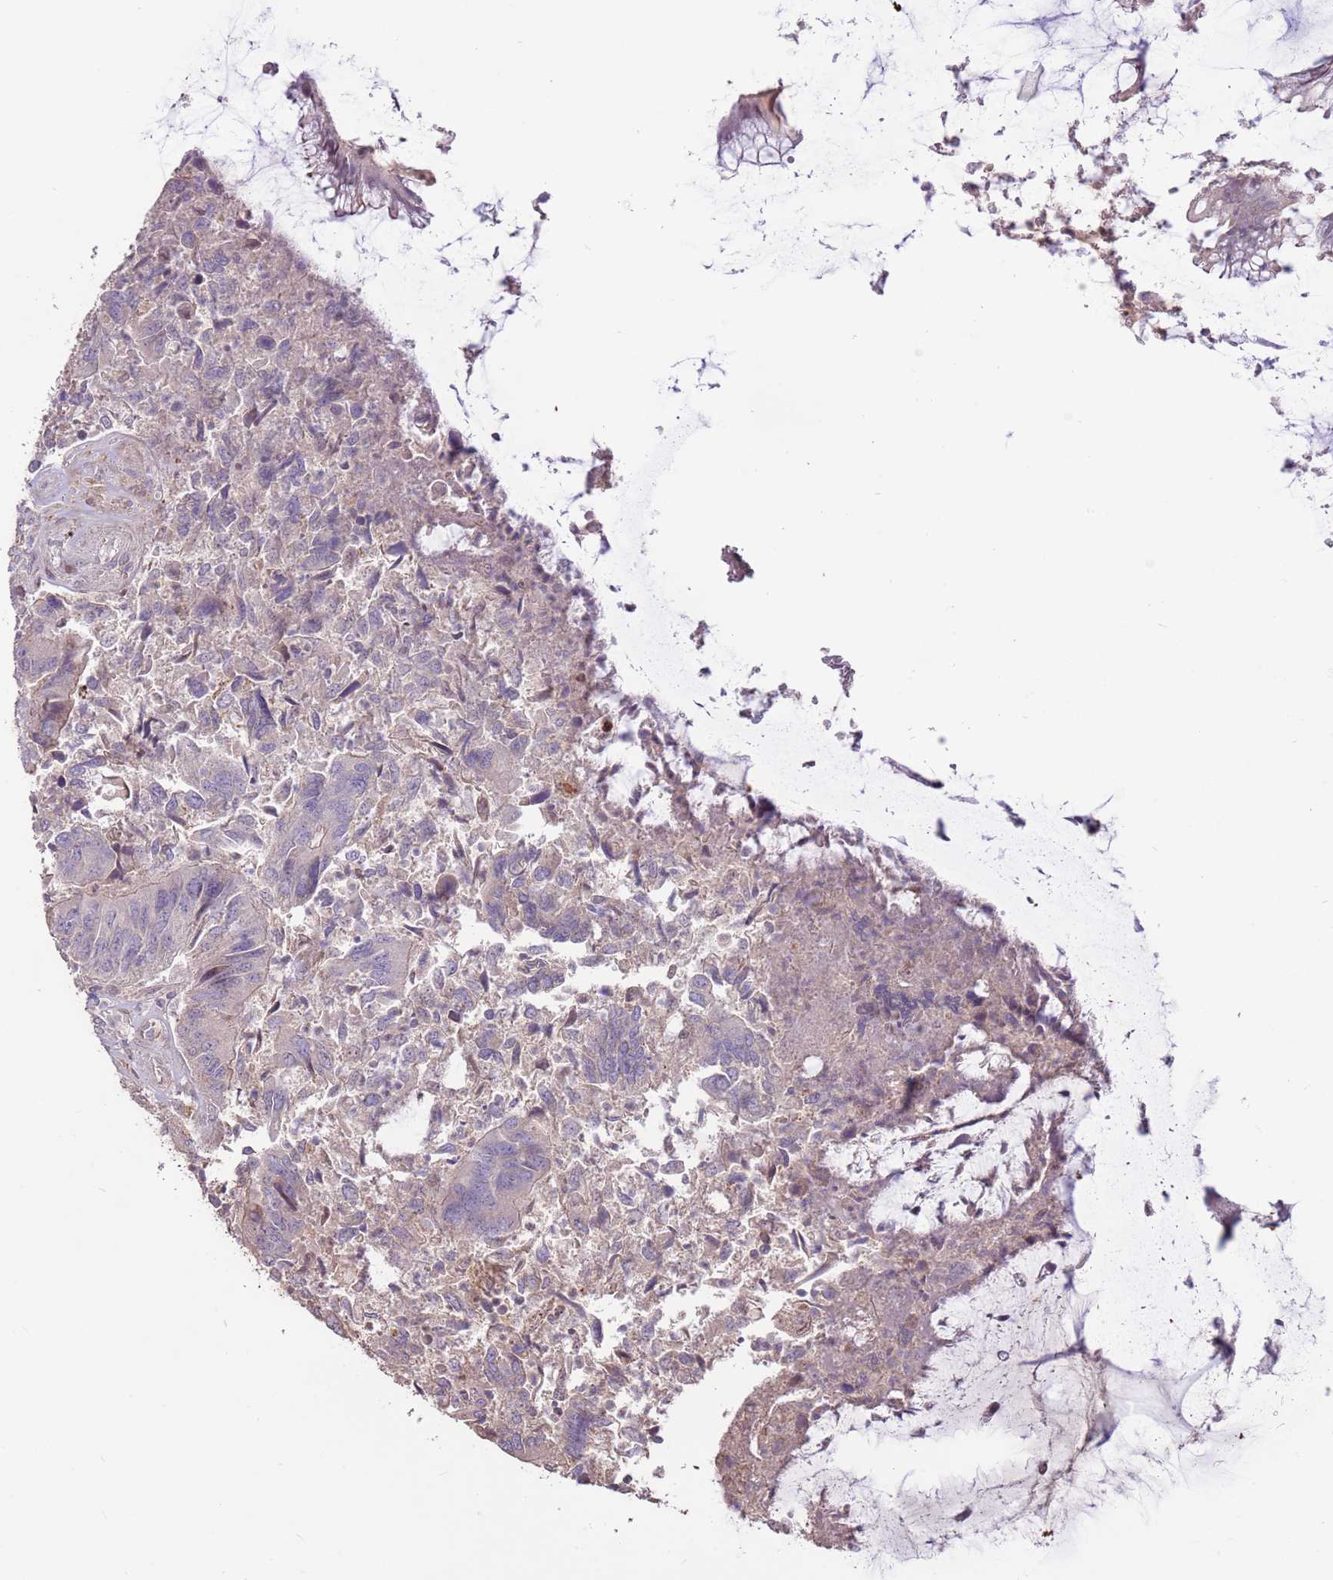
{"staining": {"intensity": "negative", "quantity": "none", "location": "none"}, "tissue": "colorectal cancer", "cell_type": "Tumor cells", "image_type": "cancer", "snomed": [{"axis": "morphology", "description": "Adenocarcinoma, NOS"}, {"axis": "topography", "description": "Colon"}], "caption": "Human adenocarcinoma (colorectal) stained for a protein using IHC shows no staining in tumor cells.", "gene": "LGI4", "patient": {"sex": "female", "age": 67}}